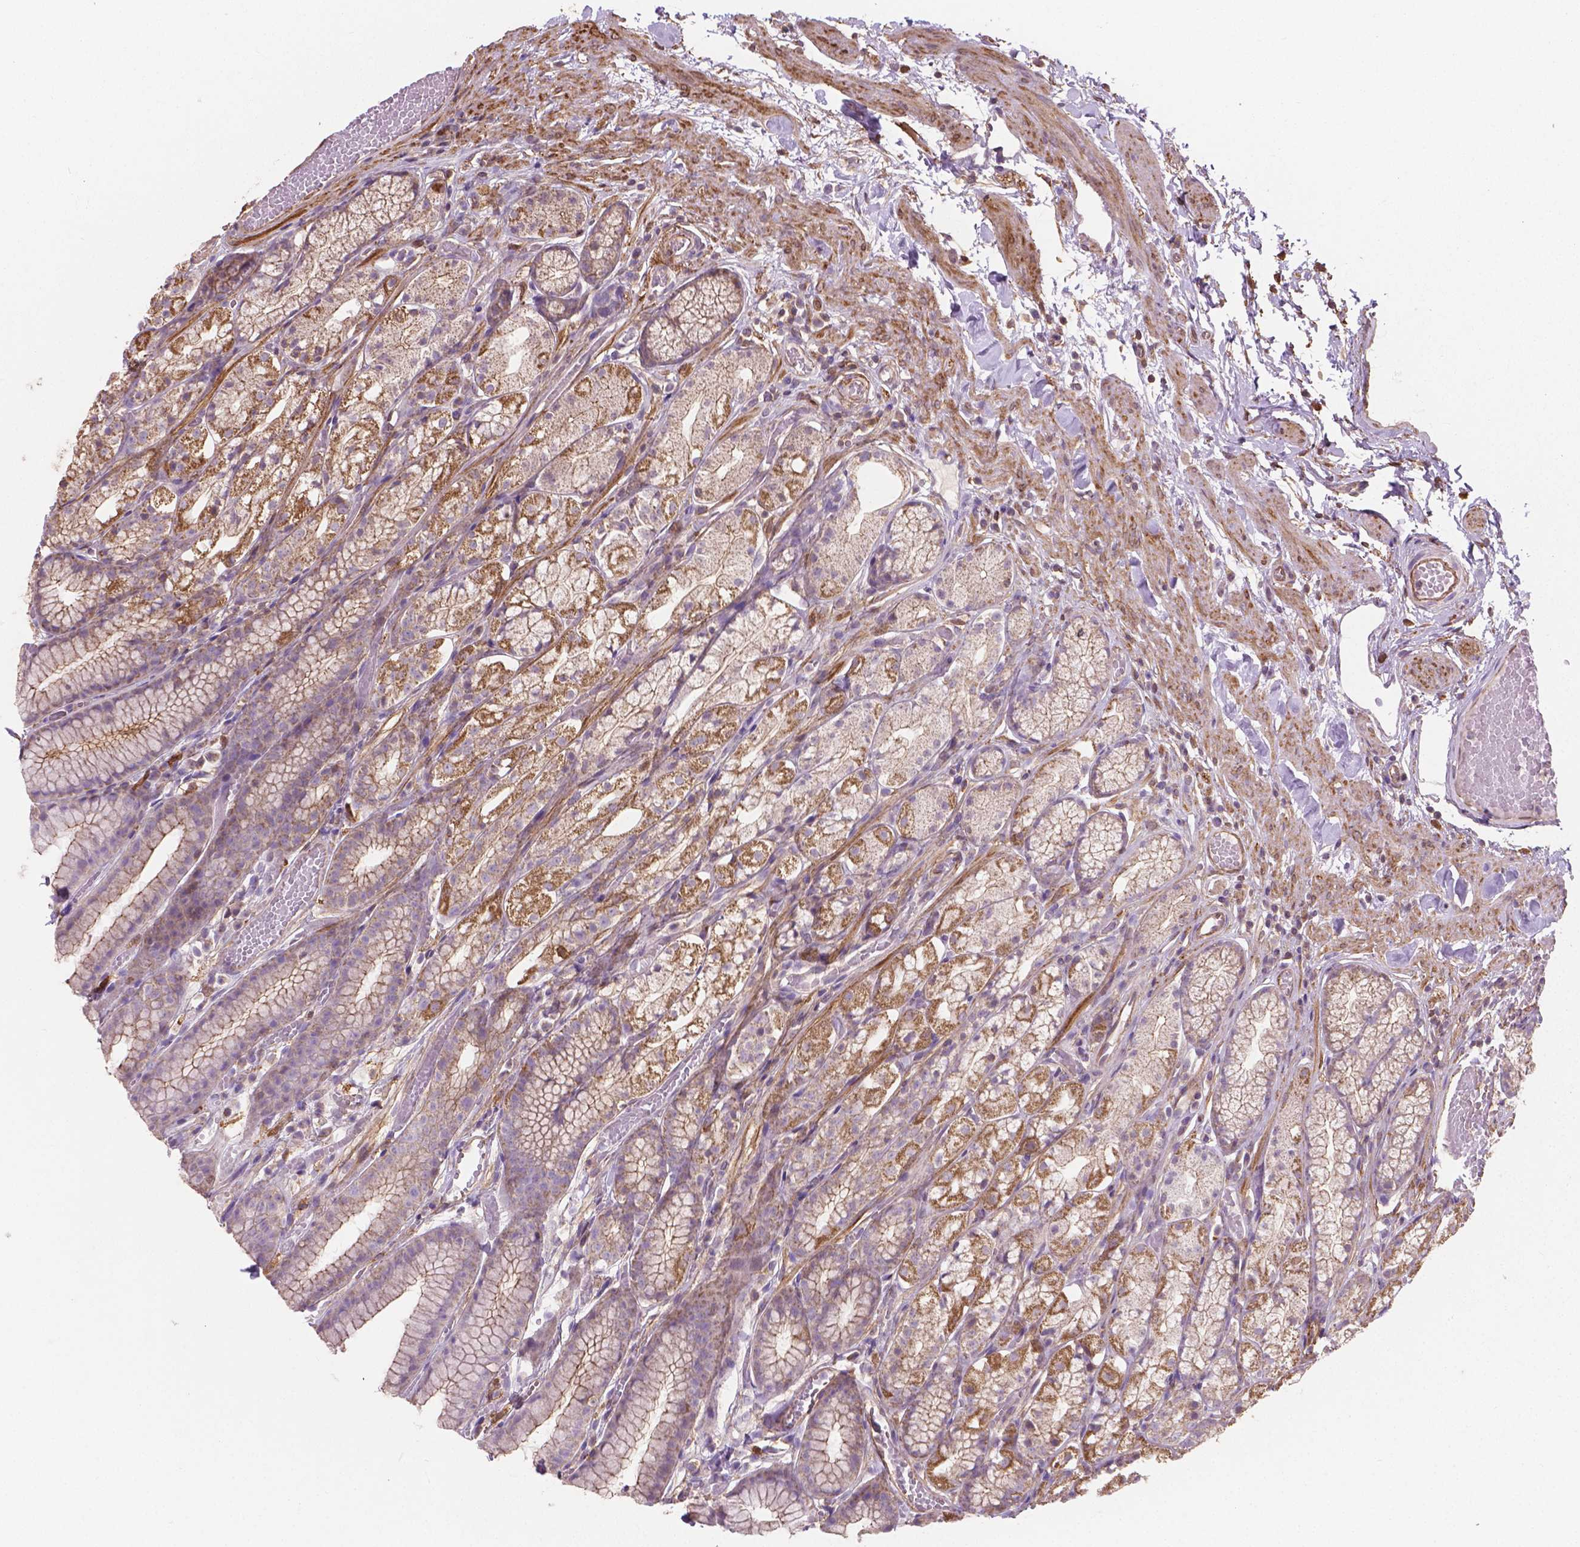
{"staining": {"intensity": "moderate", "quantity": "25%-75%", "location": "cytoplasmic/membranous"}, "tissue": "stomach", "cell_type": "Glandular cells", "image_type": "normal", "snomed": [{"axis": "morphology", "description": "Normal tissue, NOS"}, {"axis": "topography", "description": "Stomach"}], "caption": "Immunohistochemistry (DAB) staining of benign stomach displays moderate cytoplasmic/membranous protein positivity in about 25%-75% of glandular cells.", "gene": "TCAF1", "patient": {"sex": "male", "age": 70}}